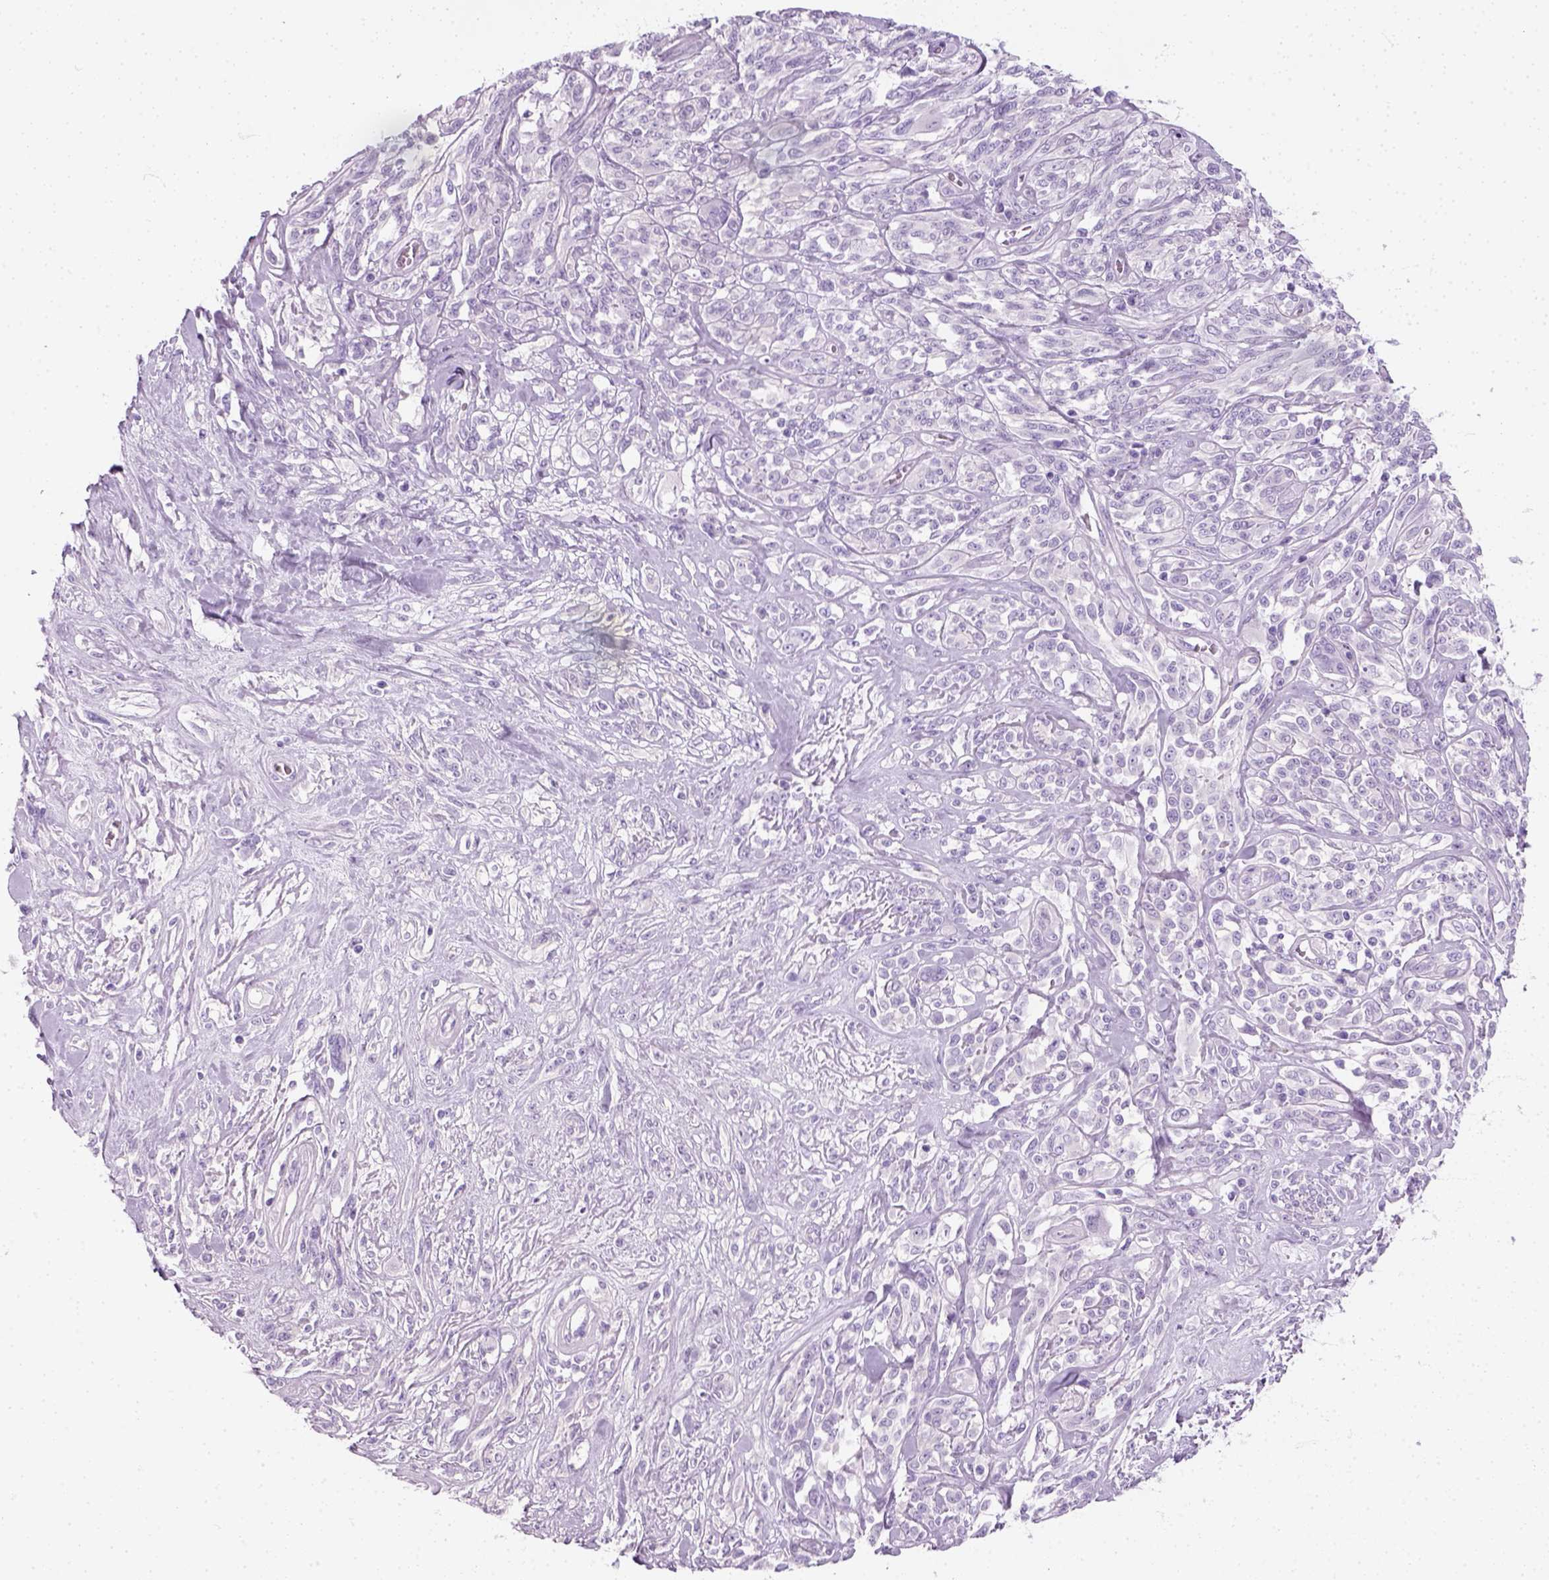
{"staining": {"intensity": "negative", "quantity": "none", "location": "none"}, "tissue": "melanoma", "cell_type": "Tumor cells", "image_type": "cancer", "snomed": [{"axis": "morphology", "description": "Malignant melanoma, NOS"}, {"axis": "topography", "description": "Skin"}], "caption": "Tumor cells show no significant expression in melanoma. (Brightfield microscopy of DAB immunohistochemistry (IHC) at high magnification).", "gene": "SLC12A5", "patient": {"sex": "female", "age": 91}}